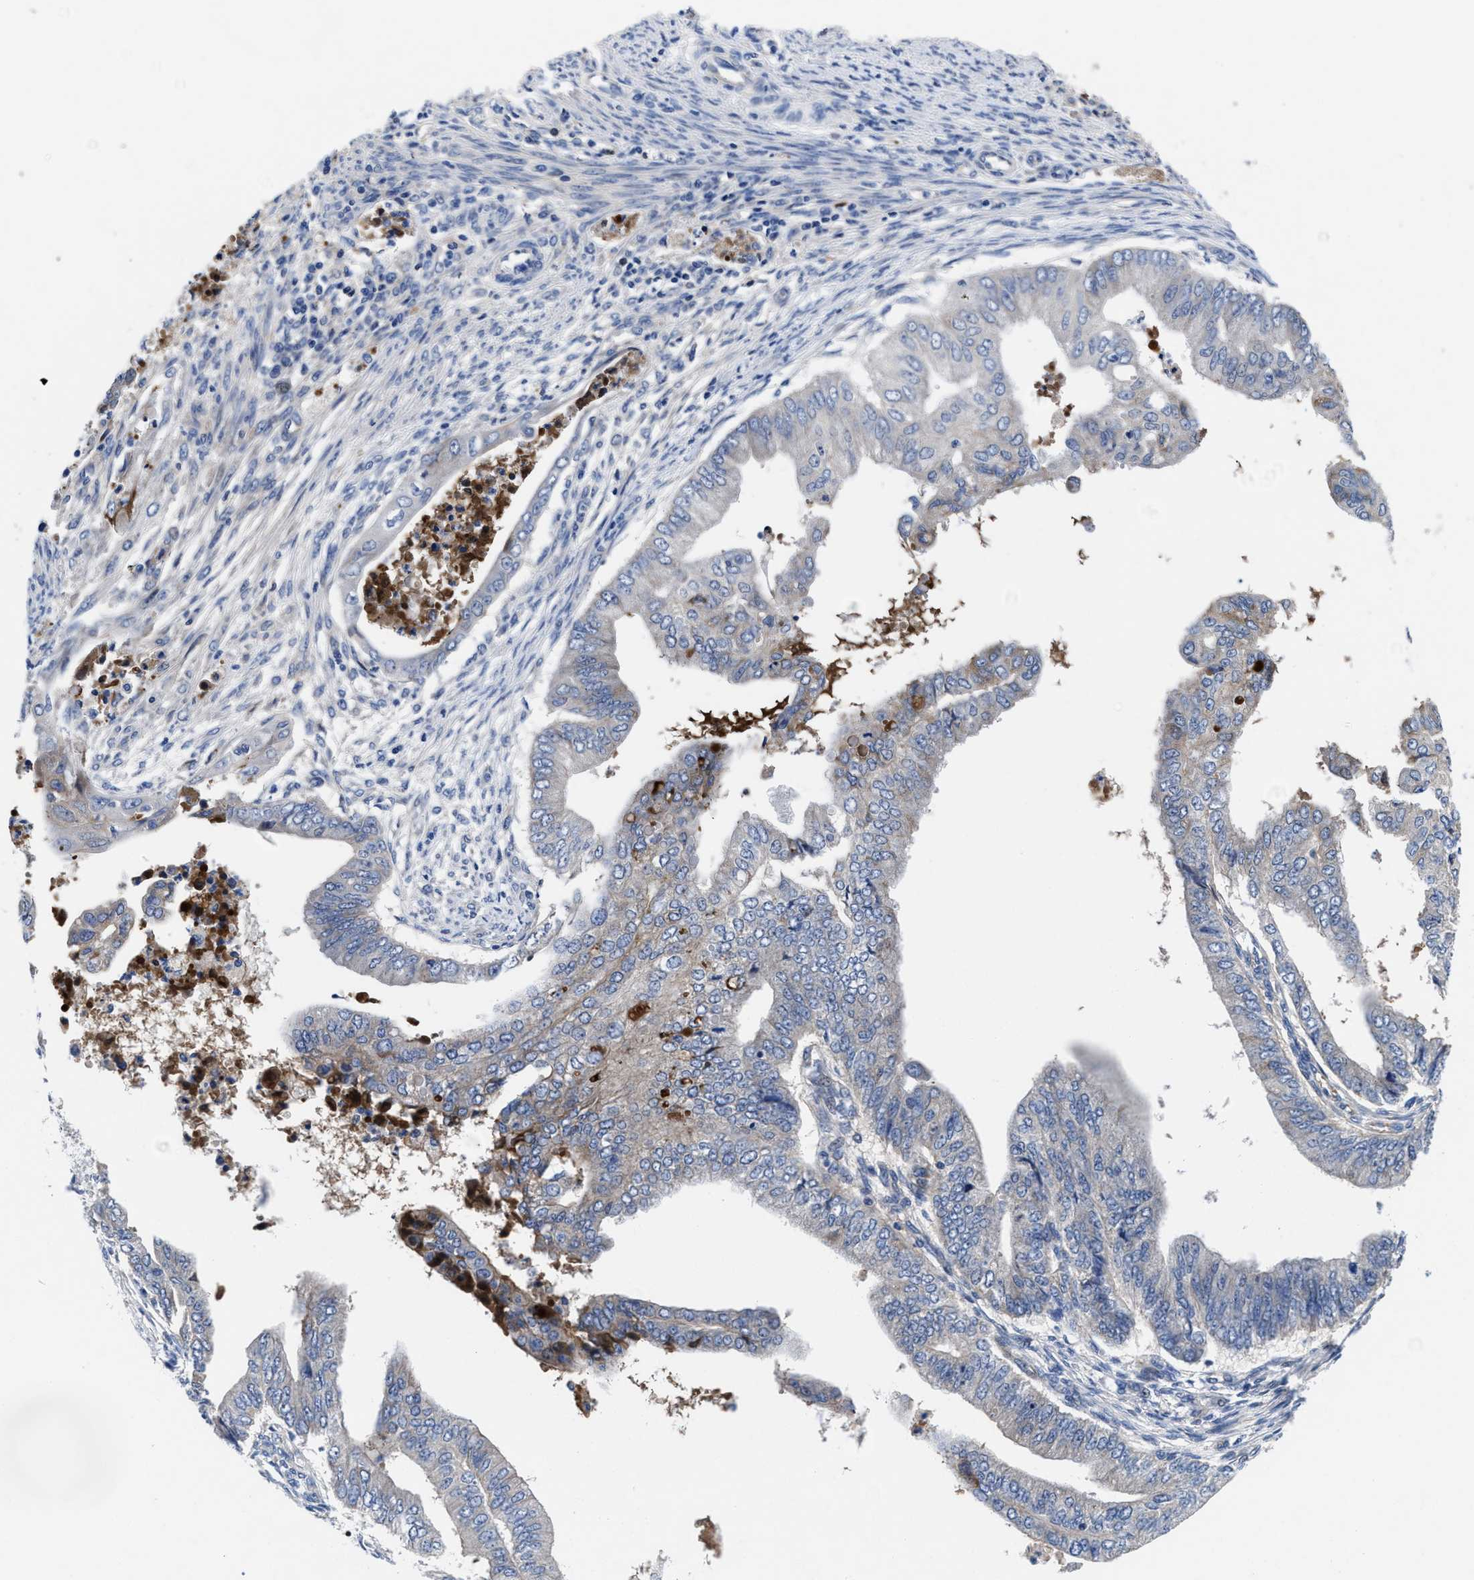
{"staining": {"intensity": "negative", "quantity": "none", "location": "none"}, "tissue": "endometrial cancer", "cell_type": "Tumor cells", "image_type": "cancer", "snomed": [{"axis": "morphology", "description": "Polyp, NOS"}, {"axis": "morphology", "description": "Adenocarcinoma, NOS"}, {"axis": "morphology", "description": "Adenoma, NOS"}, {"axis": "topography", "description": "Endometrium"}], "caption": "An IHC image of endometrial polyp is shown. There is no staining in tumor cells of endometrial polyp.", "gene": "DHRS13", "patient": {"sex": "female", "age": 79}}